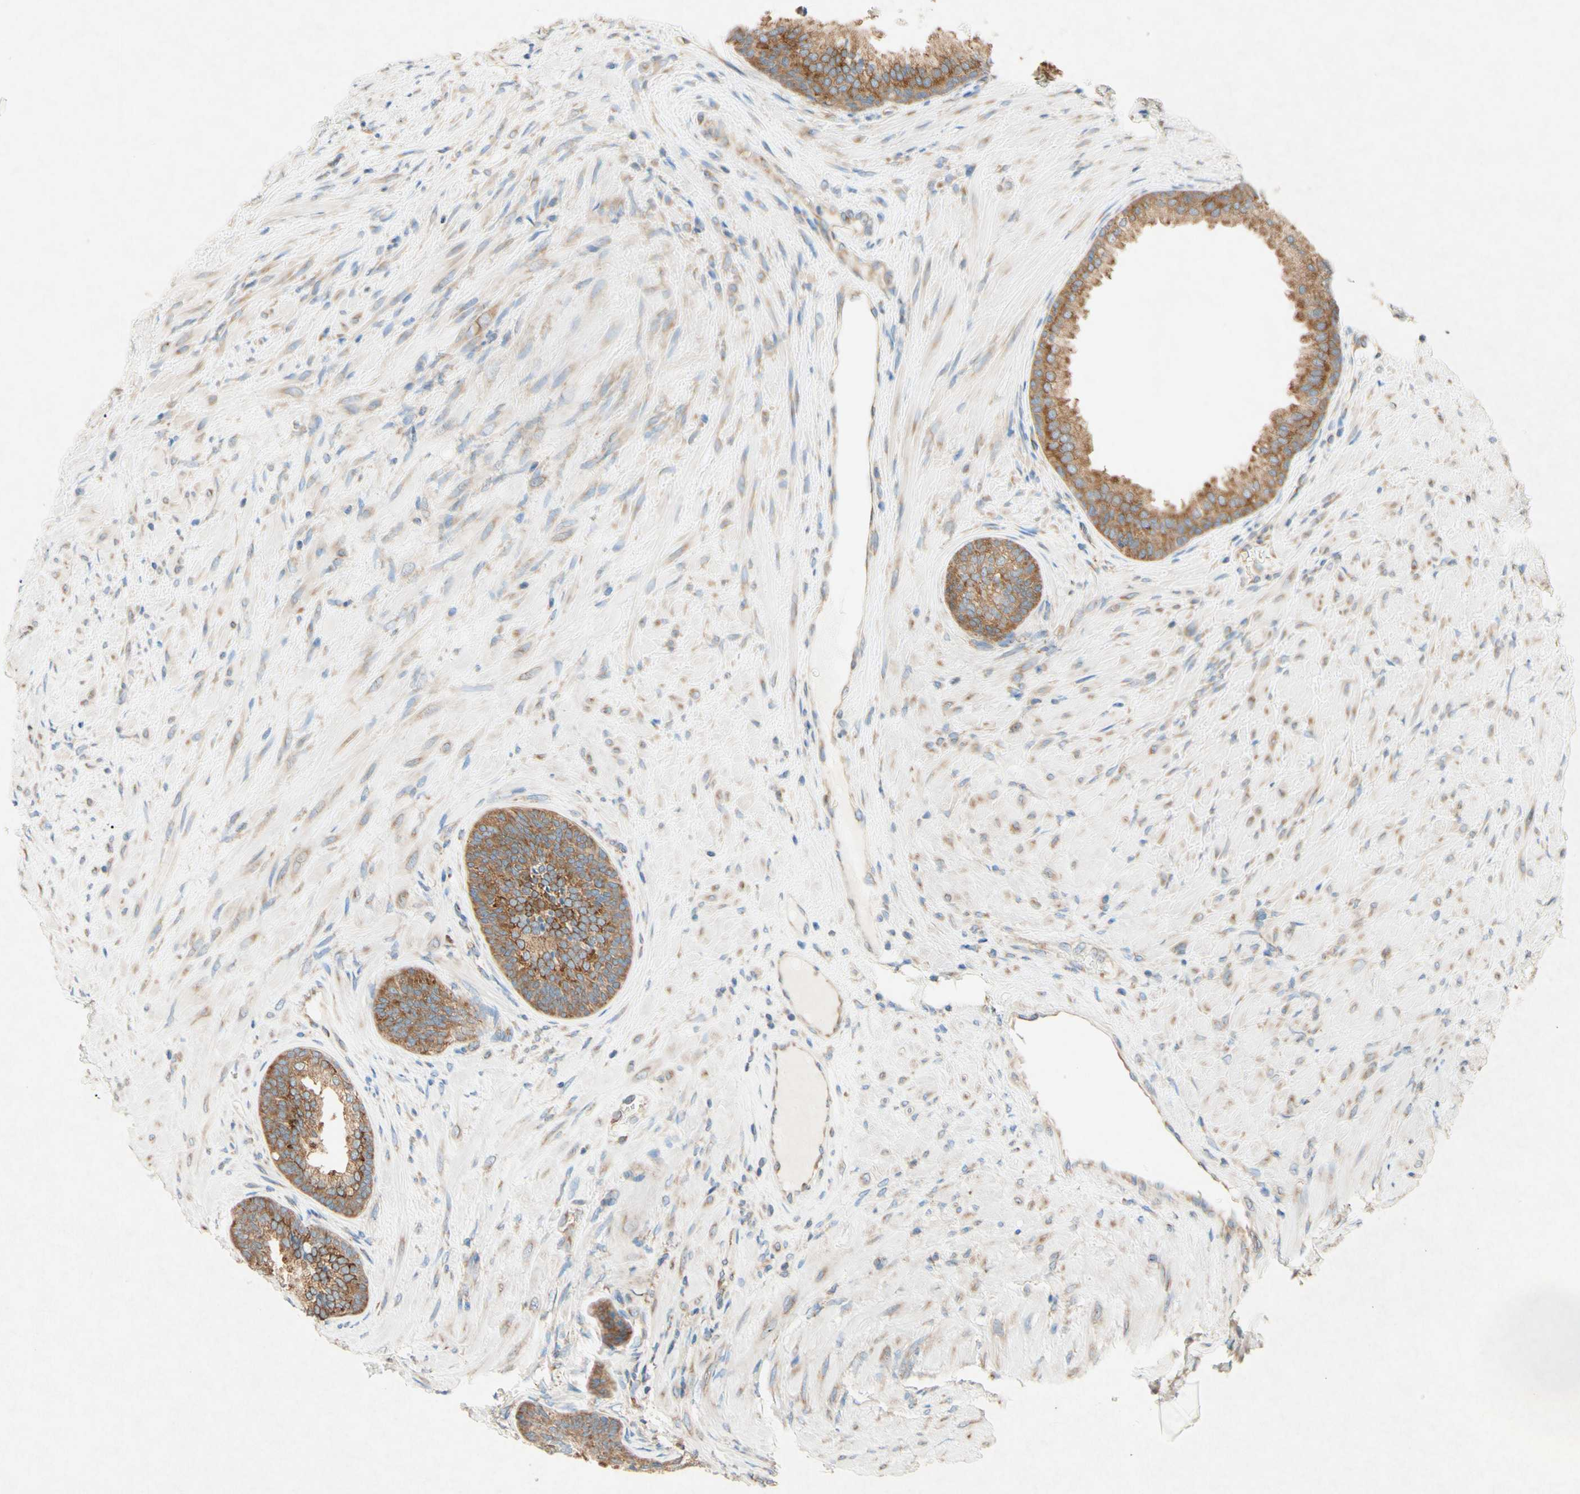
{"staining": {"intensity": "moderate", "quantity": "25%-75%", "location": "cytoplasmic/membranous"}, "tissue": "prostate", "cell_type": "Glandular cells", "image_type": "normal", "snomed": [{"axis": "morphology", "description": "Normal tissue, NOS"}, {"axis": "topography", "description": "Prostate"}], "caption": "This histopathology image exhibits benign prostate stained with IHC to label a protein in brown. The cytoplasmic/membranous of glandular cells show moderate positivity for the protein. Nuclei are counter-stained blue.", "gene": "PABPC1", "patient": {"sex": "male", "age": 76}}